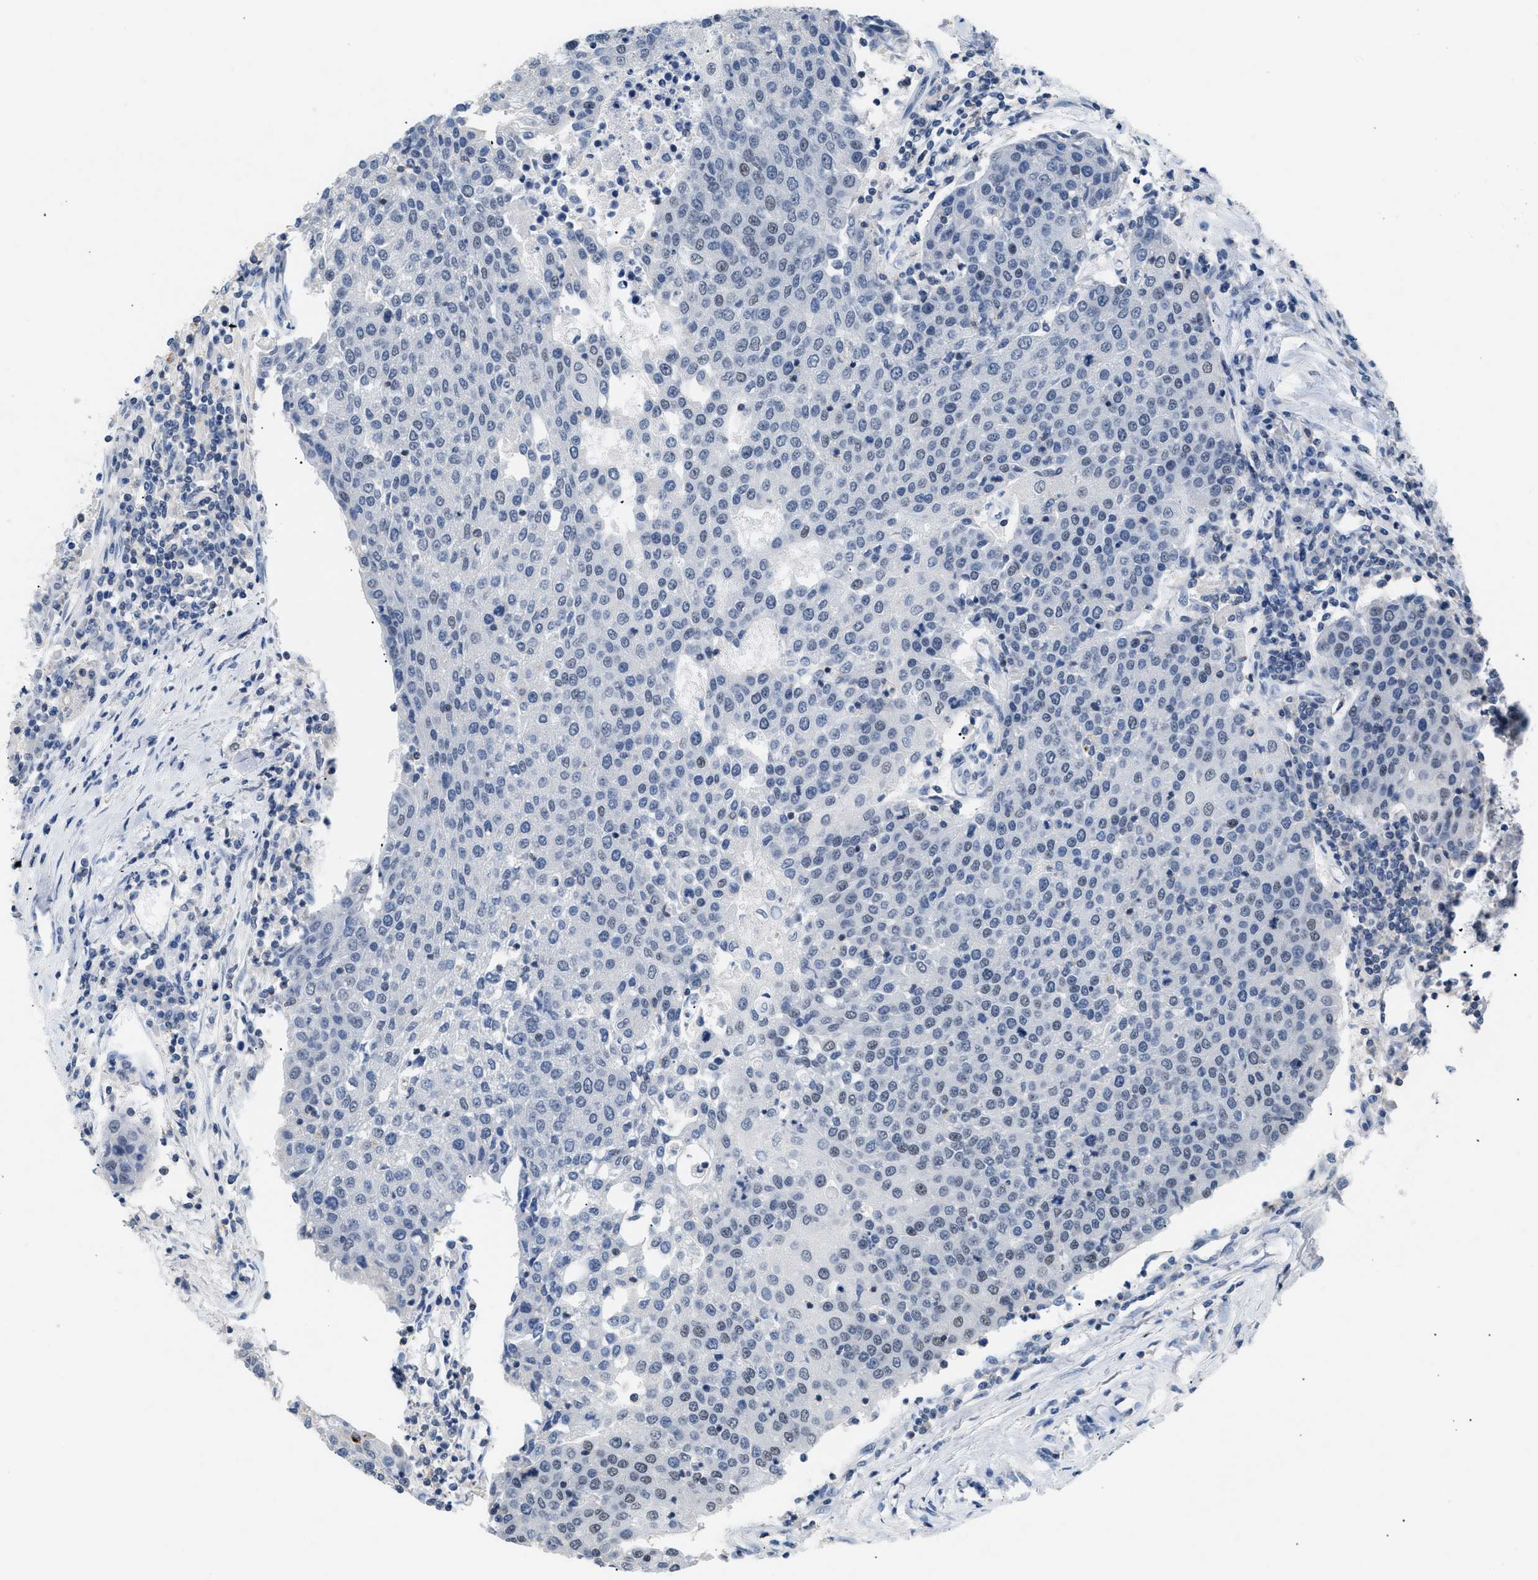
{"staining": {"intensity": "negative", "quantity": "none", "location": "none"}, "tissue": "urothelial cancer", "cell_type": "Tumor cells", "image_type": "cancer", "snomed": [{"axis": "morphology", "description": "Urothelial carcinoma, High grade"}, {"axis": "topography", "description": "Urinary bladder"}], "caption": "Tumor cells are negative for protein expression in human urothelial cancer.", "gene": "KCNC3", "patient": {"sex": "female", "age": 85}}